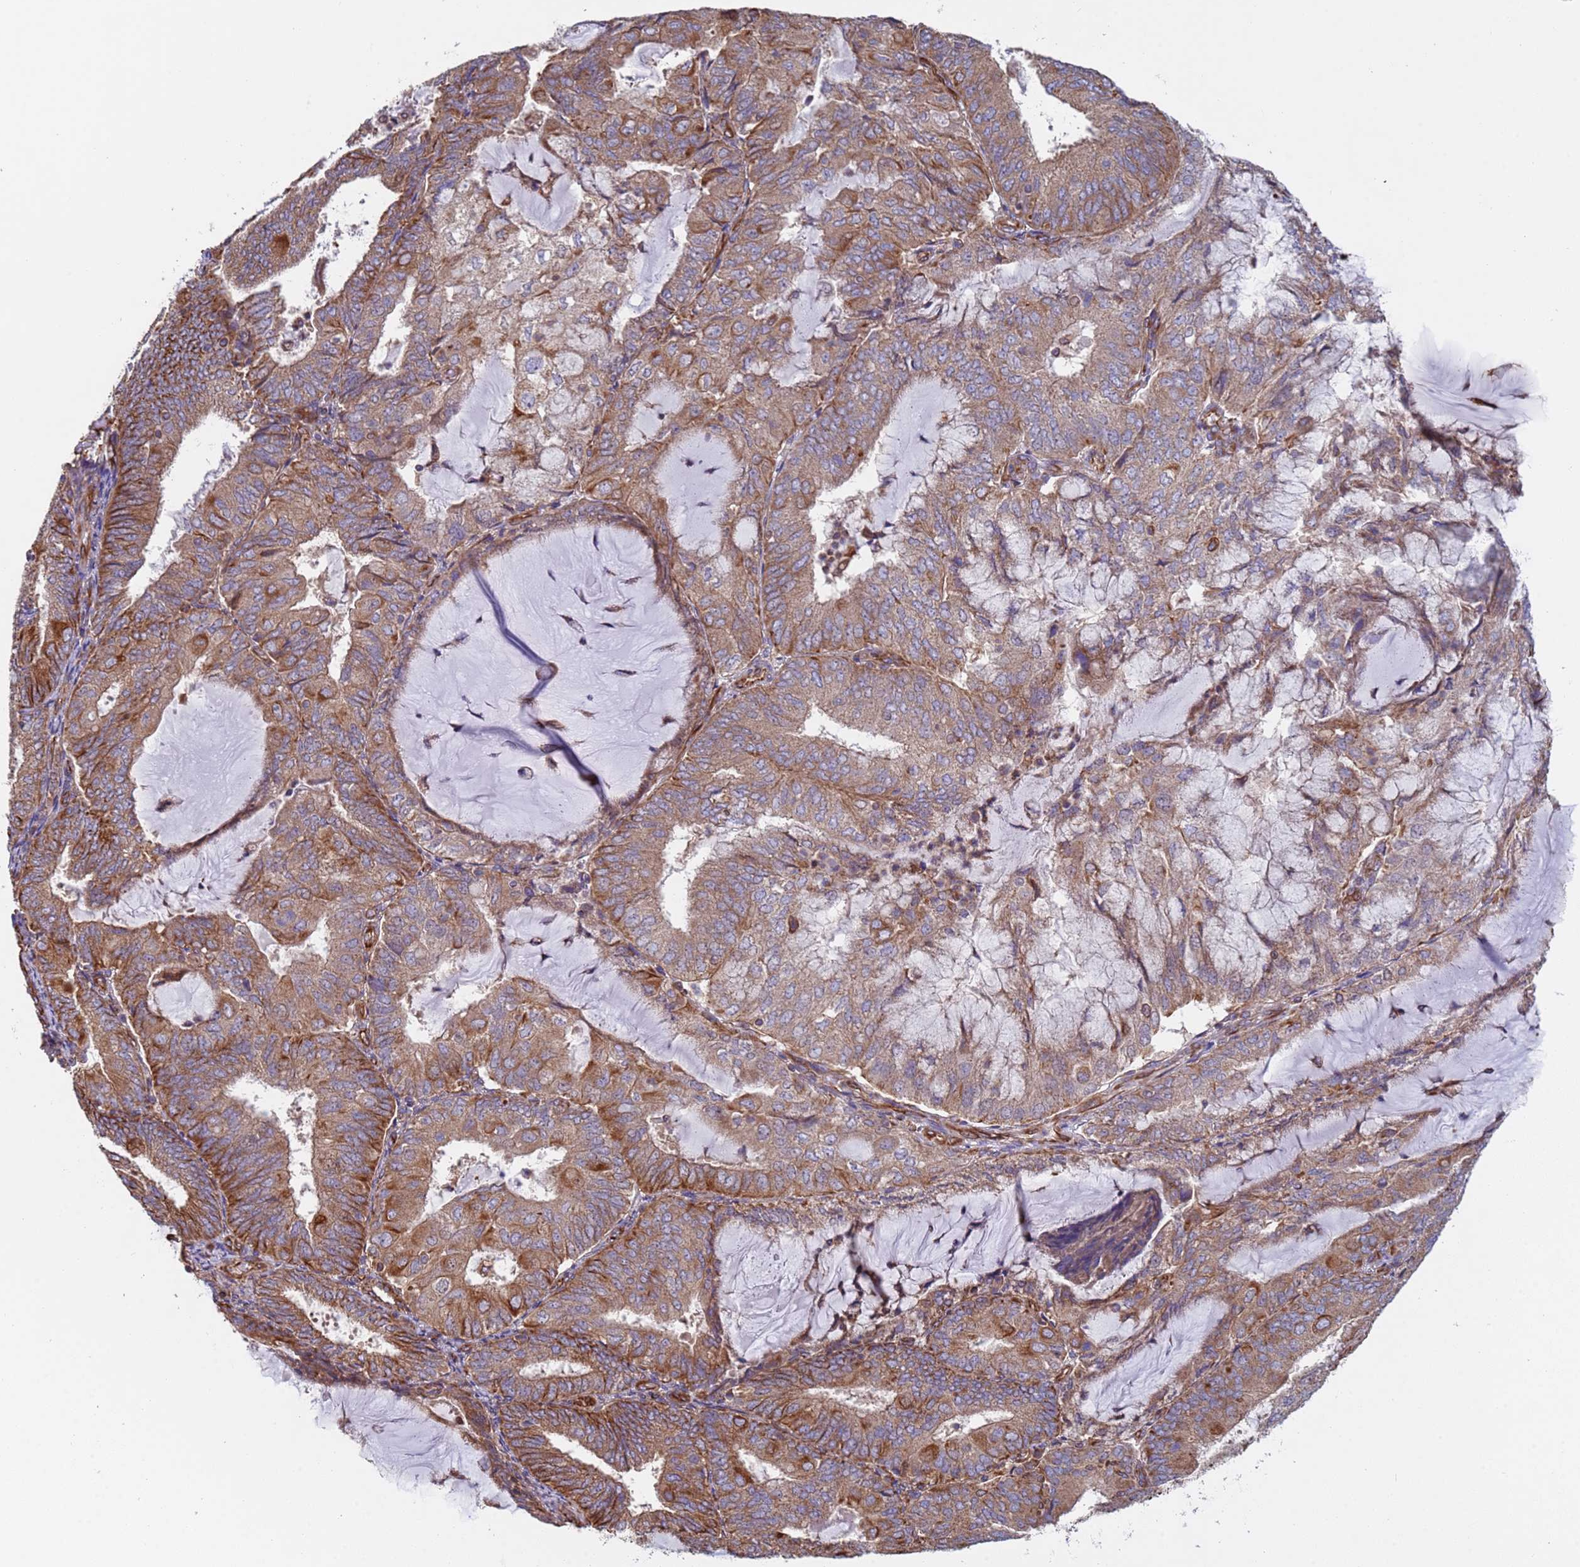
{"staining": {"intensity": "moderate", "quantity": ">75%", "location": "cytoplasmic/membranous"}, "tissue": "endometrial cancer", "cell_type": "Tumor cells", "image_type": "cancer", "snomed": [{"axis": "morphology", "description": "Adenocarcinoma, NOS"}, {"axis": "topography", "description": "Endometrium"}], "caption": "Moderate cytoplasmic/membranous staining for a protein is appreciated in about >75% of tumor cells of endometrial cancer (adenocarcinoma) using immunohistochemistry (IHC).", "gene": "NUDT12", "patient": {"sex": "female", "age": 81}}